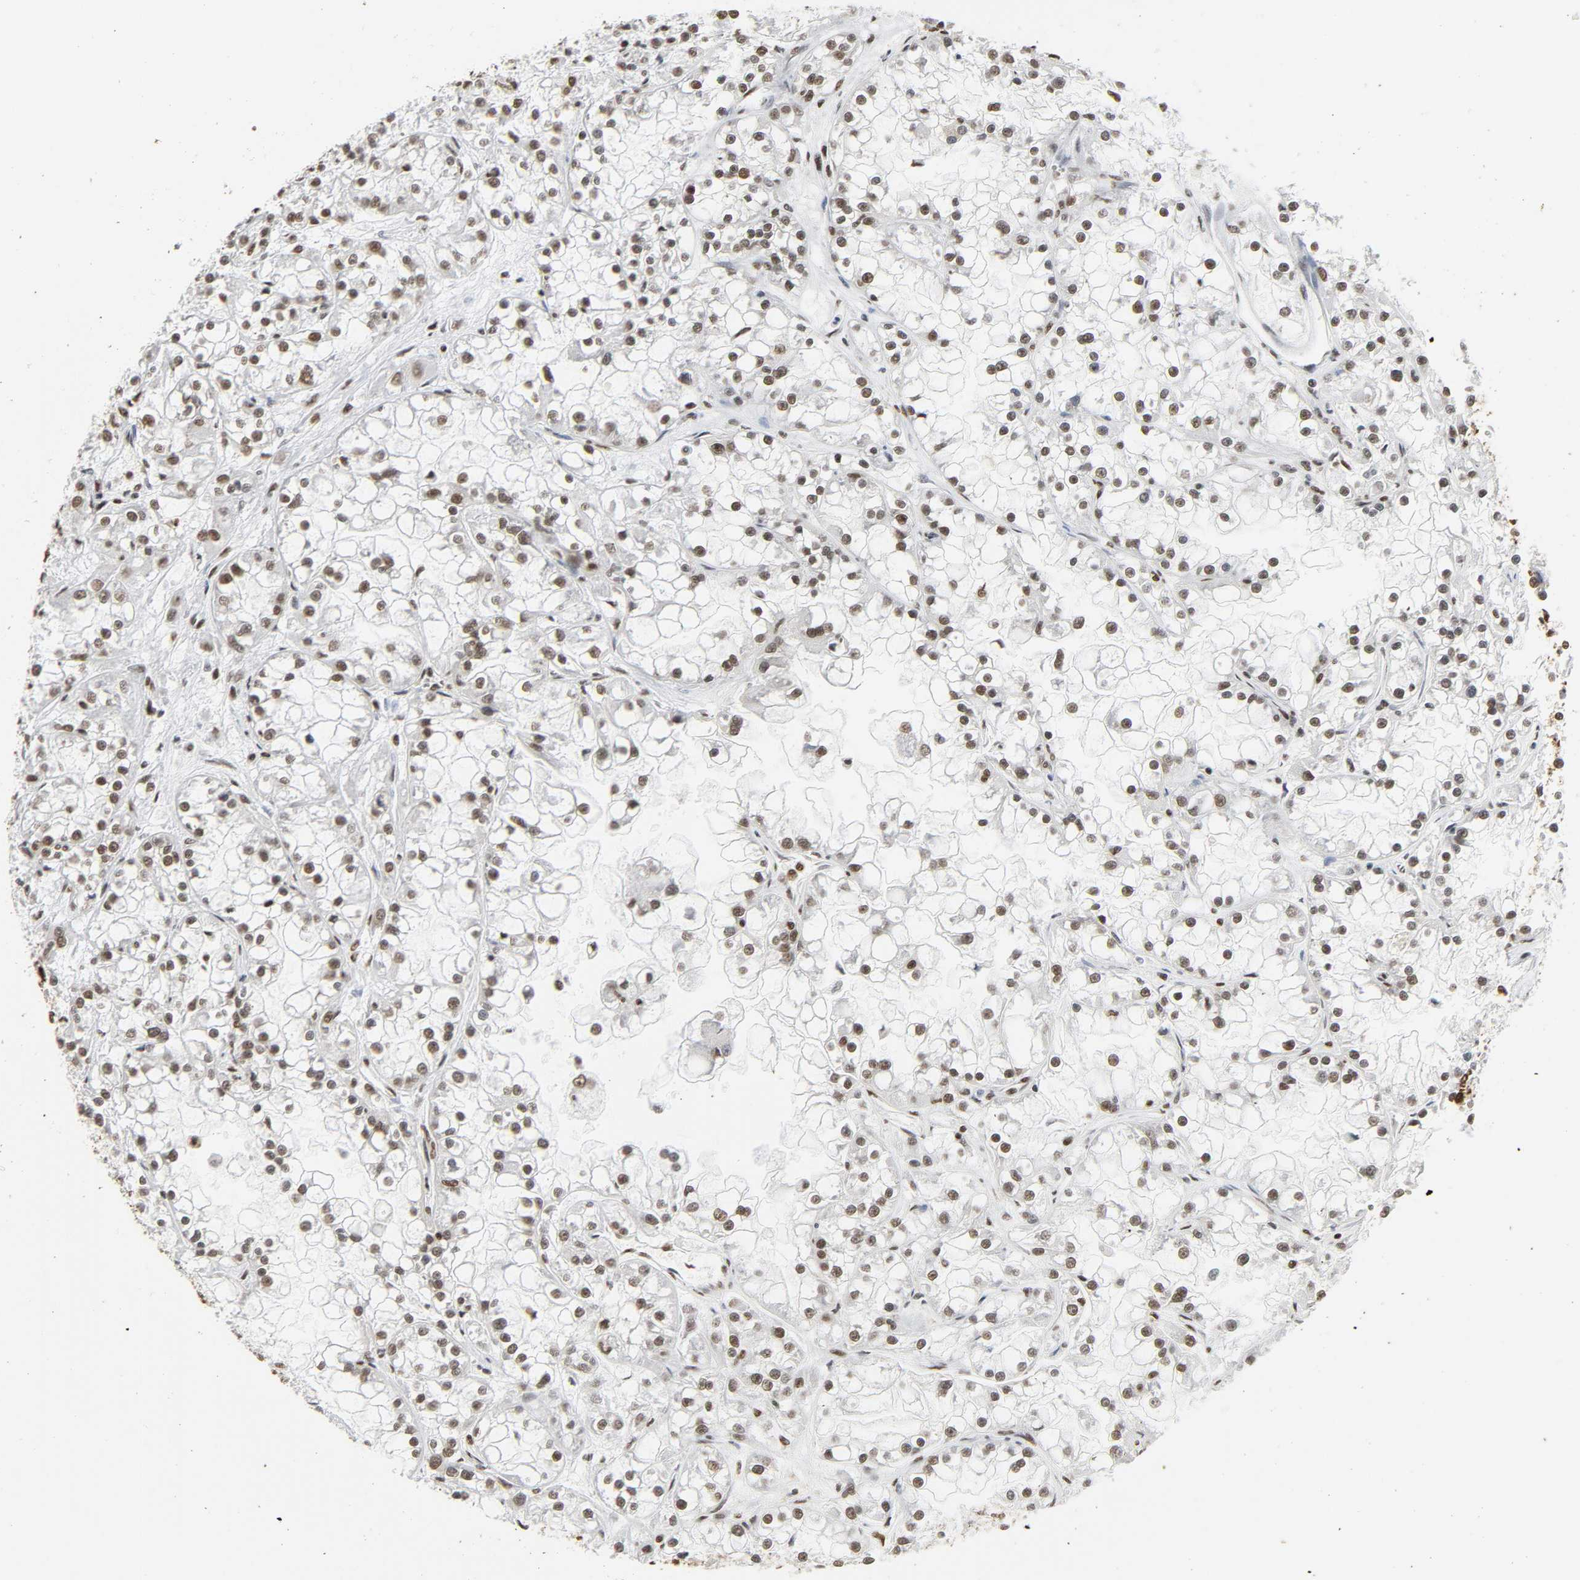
{"staining": {"intensity": "moderate", "quantity": ">75%", "location": "nuclear"}, "tissue": "renal cancer", "cell_type": "Tumor cells", "image_type": "cancer", "snomed": [{"axis": "morphology", "description": "Adenocarcinoma, NOS"}, {"axis": "topography", "description": "Kidney"}], "caption": "Protein expression analysis of human renal cancer reveals moderate nuclear positivity in about >75% of tumor cells.", "gene": "HNRNPC", "patient": {"sex": "female", "age": 52}}